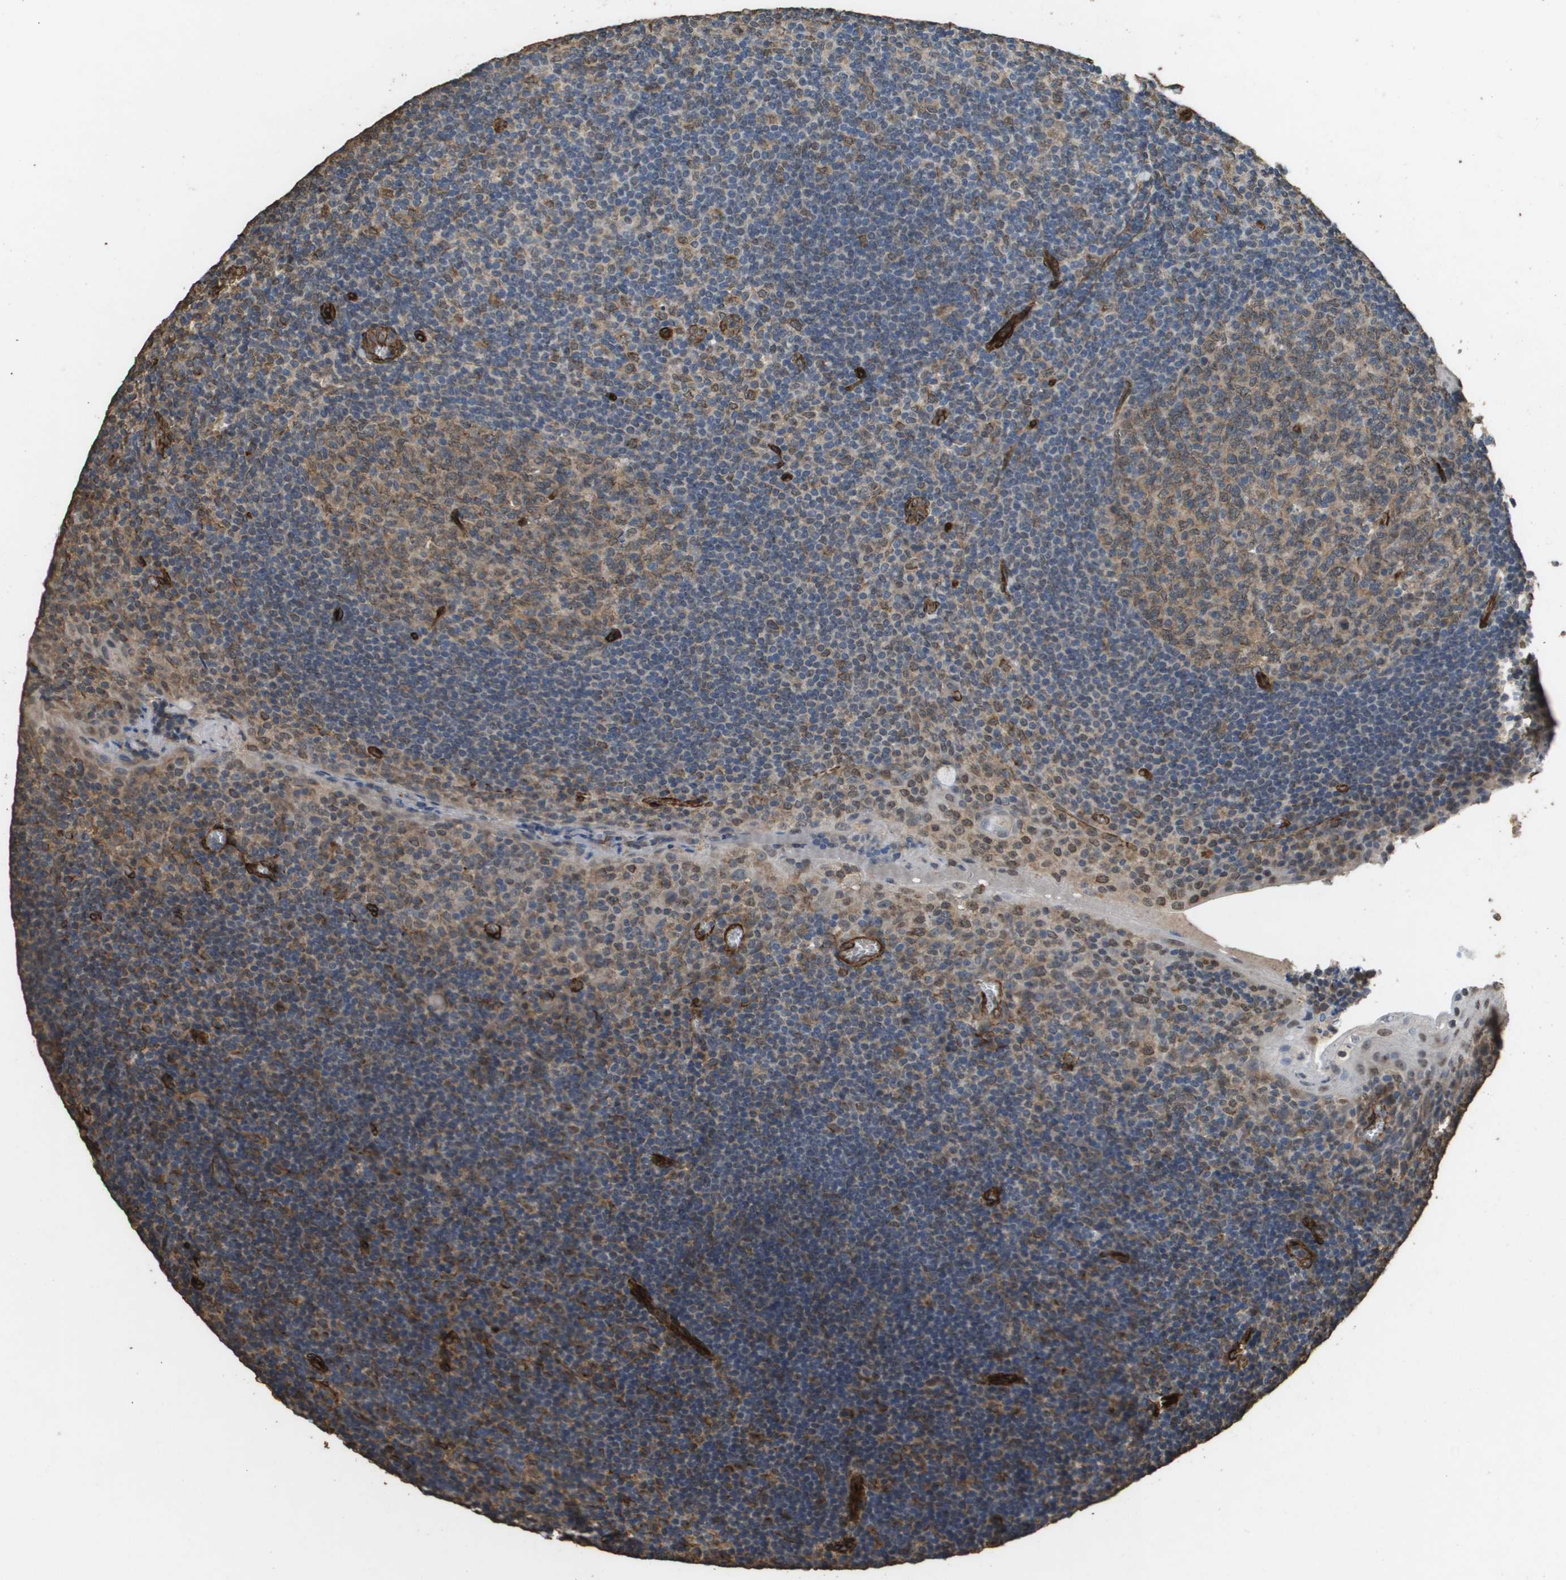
{"staining": {"intensity": "moderate", "quantity": ">75%", "location": "cytoplasmic/membranous"}, "tissue": "tonsil", "cell_type": "Germinal center cells", "image_type": "normal", "snomed": [{"axis": "morphology", "description": "Normal tissue, NOS"}, {"axis": "topography", "description": "Tonsil"}], "caption": "IHC histopathology image of unremarkable tonsil: human tonsil stained using immunohistochemistry reveals medium levels of moderate protein expression localized specifically in the cytoplasmic/membranous of germinal center cells, appearing as a cytoplasmic/membranous brown color.", "gene": "AAMP", "patient": {"sex": "male", "age": 37}}